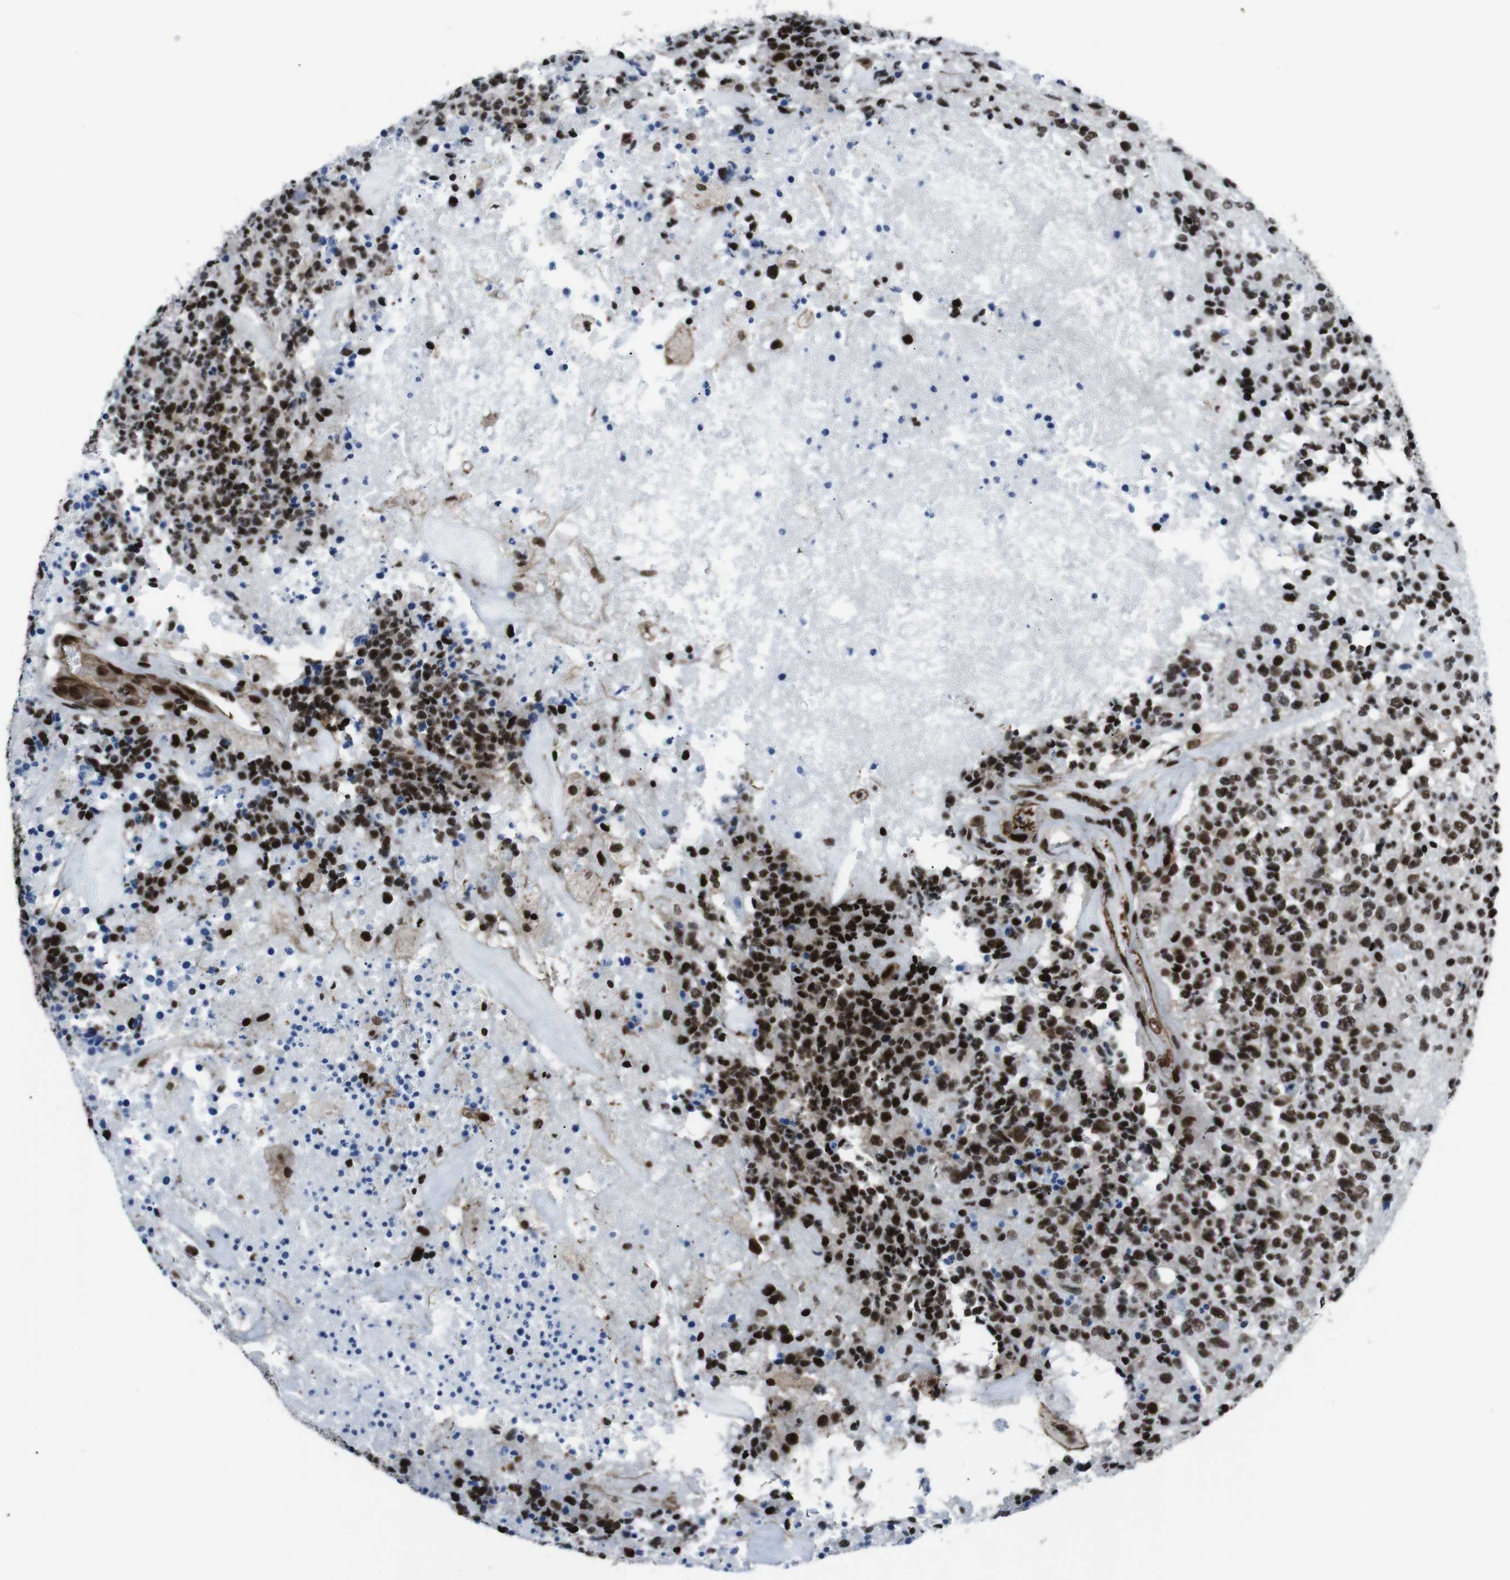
{"staining": {"intensity": "strong", "quantity": ">75%", "location": "nuclear"}, "tissue": "glioma", "cell_type": "Tumor cells", "image_type": "cancer", "snomed": [{"axis": "morphology", "description": "Glioma, malignant, High grade"}, {"axis": "topography", "description": "pancreas cauda"}], "caption": "High-grade glioma (malignant) tissue shows strong nuclear staining in approximately >75% of tumor cells", "gene": "HNRNPU", "patient": {"sex": "male", "age": 60}}